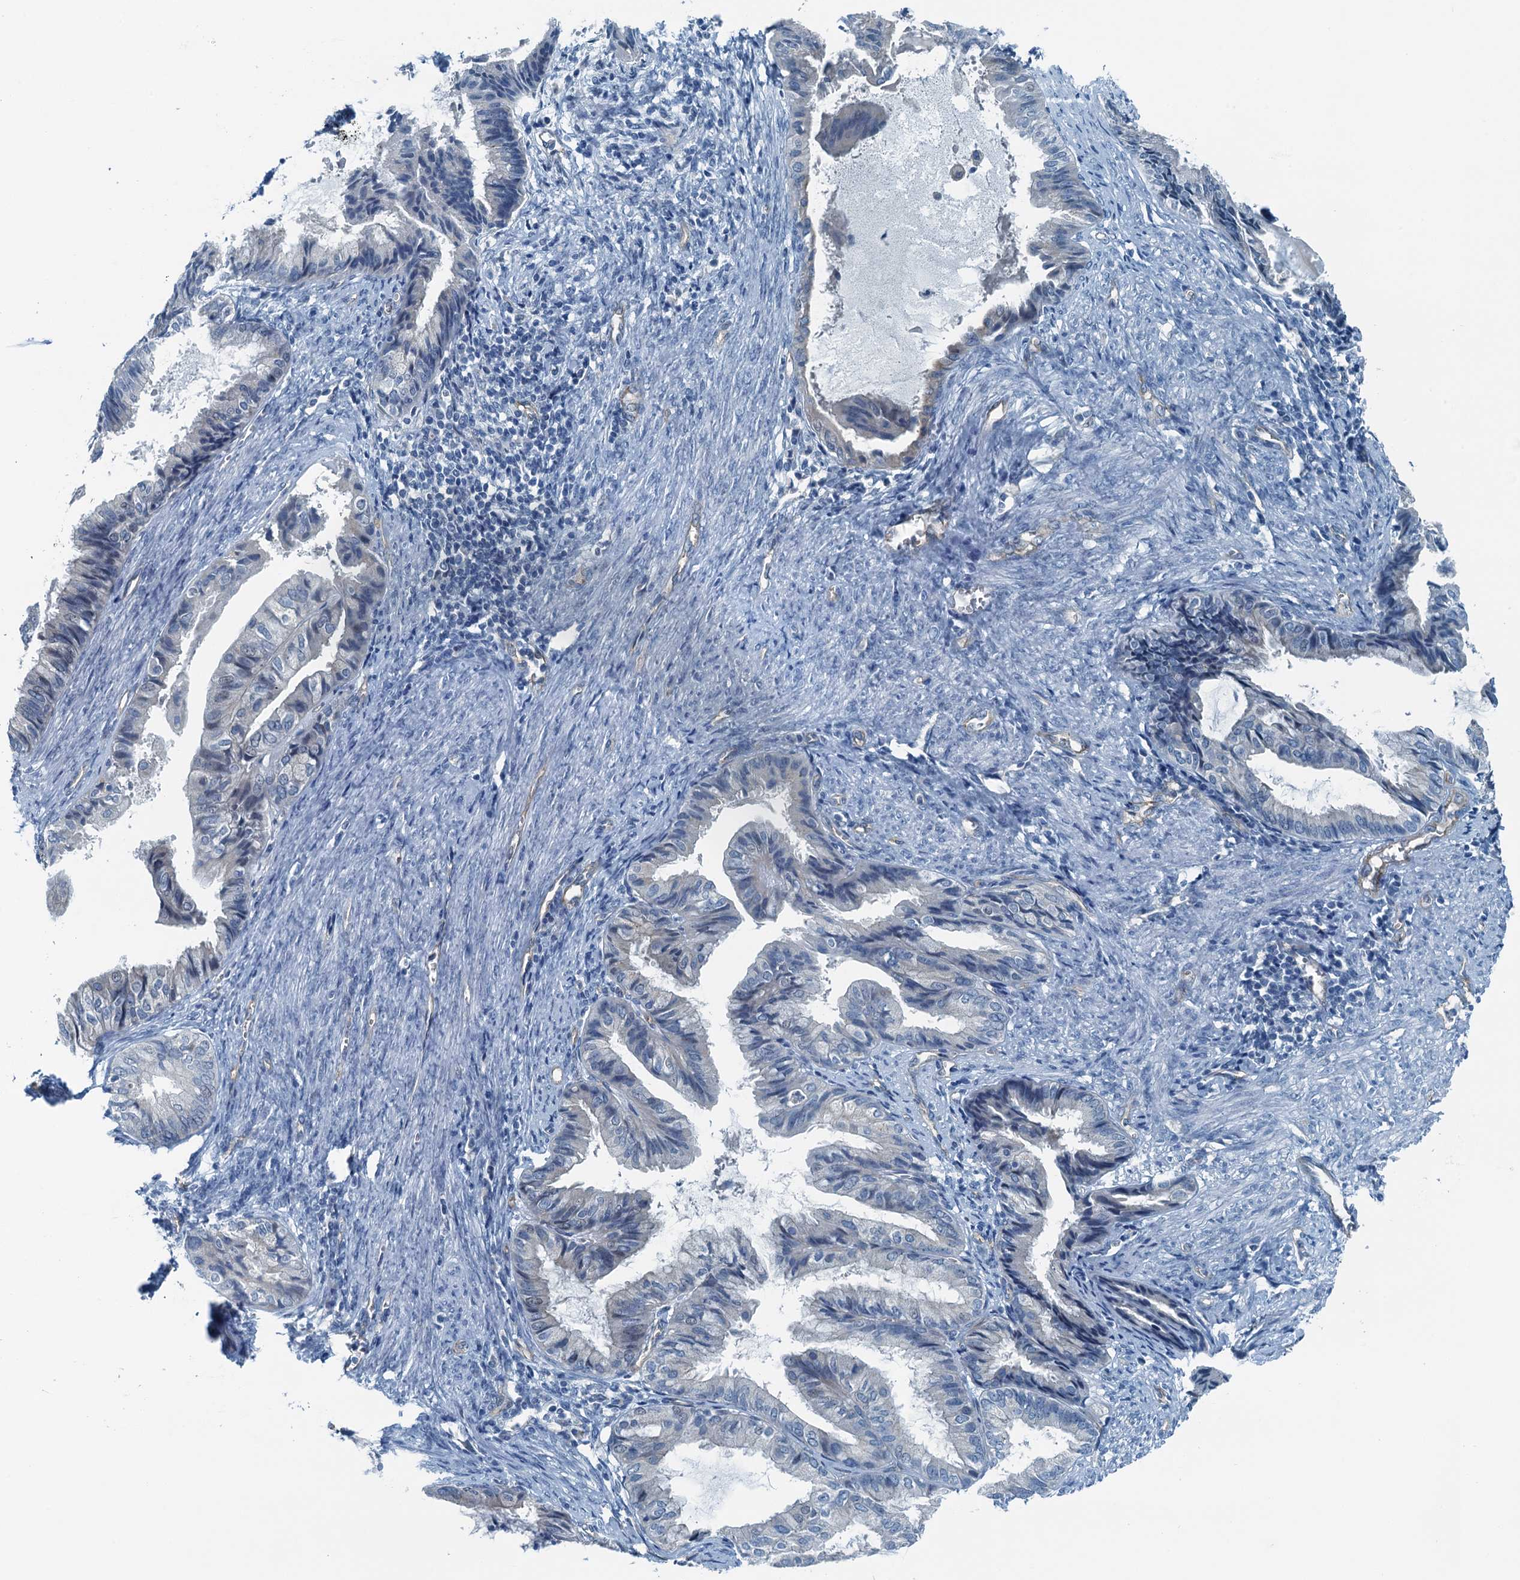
{"staining": {"intensity": "negative", "quantity": "none", "location": "none"}, "tissue": "endometrial cancer", "cell_type": "Tumor cells", "image_type": "cancer", "snomed": [{"axis": "morphology", "description": "Adenocarcinoma, NOS"}, {"axis": "topography", "description": "Endometrium"}], "caption": "DAB (3,3'-diaminobenzidine) immunohistochemical staining of endometrial cancer demonstrates no significant expression in tumor cells.", "gene": "GFOD2", "patient": {"sex": "female", "age": 86}}